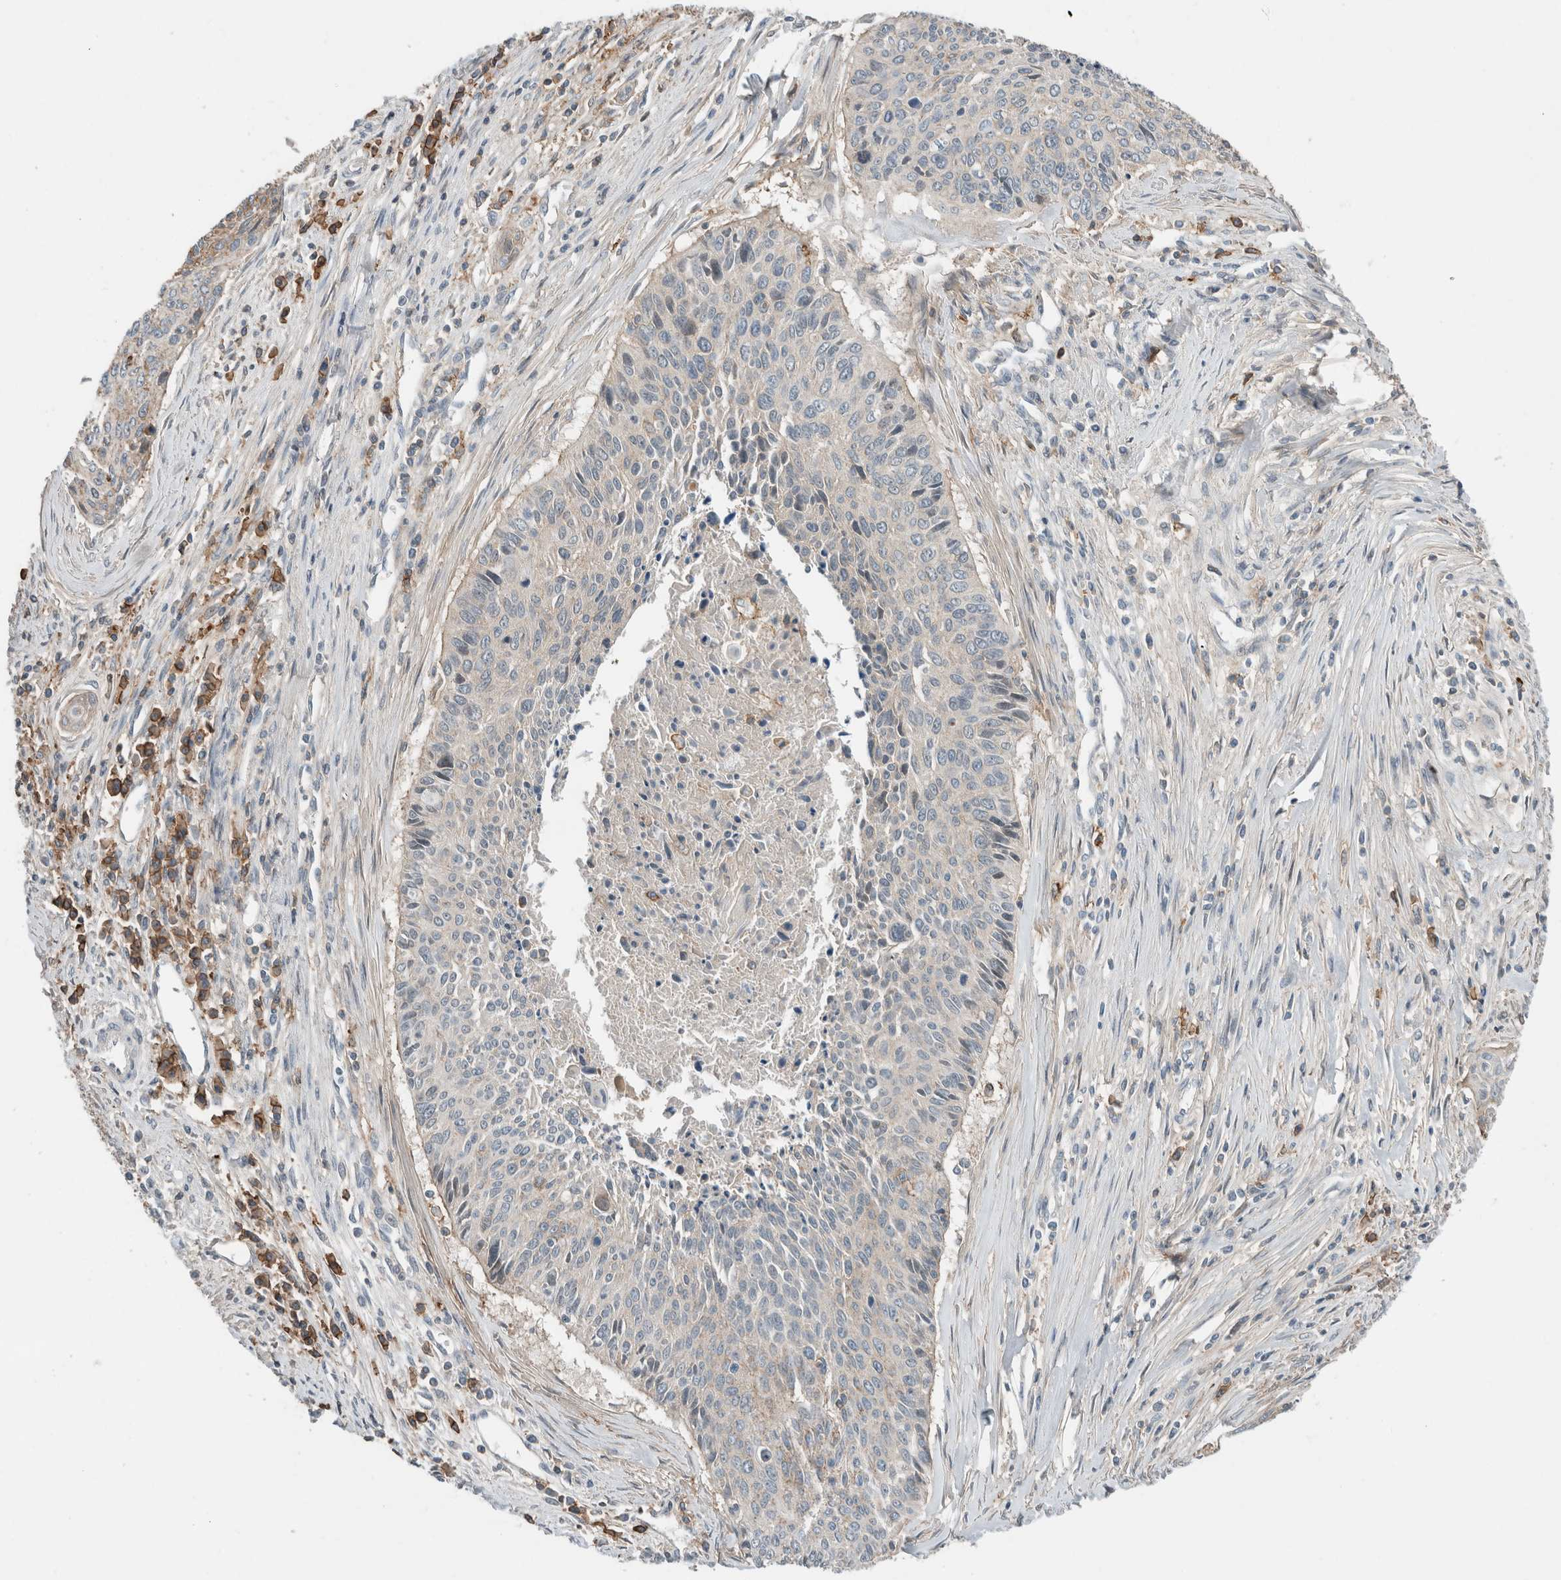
{"staining": {"intensity": "weak", "quantity": "<25%", "location": "cytoplasmic/membranous"}, "tissue": "cervical cancer", "cell_type": "Tumor cells", "image_type": "cancer", "snomed": [{"axis": "morphology", "description": "Squamous cell carcinoma, NOS"}, {"axis": "topography", "description": "Cervix"}], "caption": "DAB immunohistochemical staining of human cervical cancer (squamous cell carcinoma) exhibits no significant expression in tumor cells.", "gene": "ERCC6L2", "patient": {"sex": "female", "age": 55}}